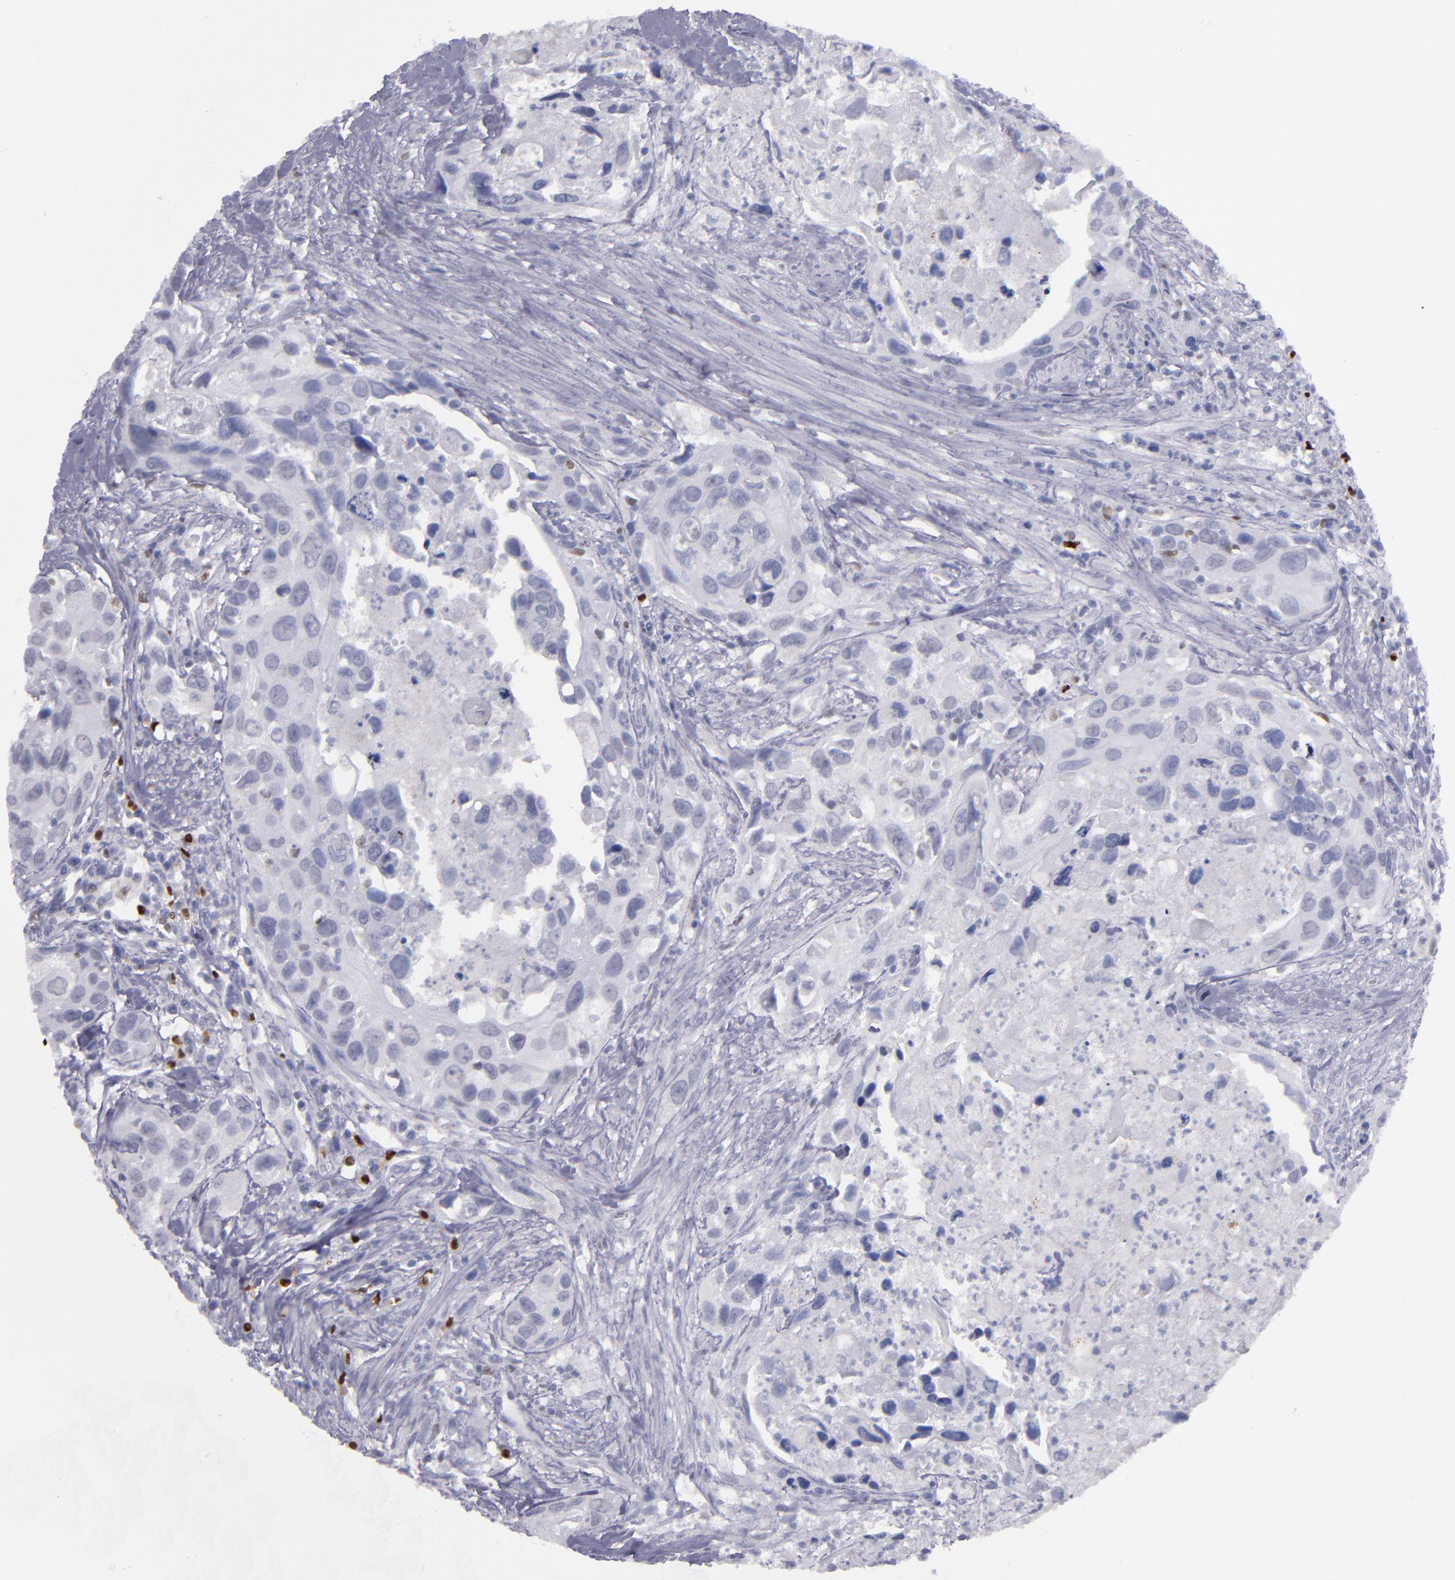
{"staining": {"intensity": "negative", "quantity": "none", "location": "none"}, "tissue": "urothelial cancer", "cell_type": "Tumor cells", "image_type": "cancer", "snomed": [{"axis": "morphology", "description": "Urothelial carcinoma, High grade"}, {"axis": "topography", "description": "Urinary bladder"}], "caption": "DAB immunohistochemical staining of human urothelial carcinoma (high-grade) exhibits no significant positivity in tumor cells. (Immunohistochemistry (ihc), brightfield microscopy, high magnification).", "gene": "IRF8", "patient": {"sex": "male", "age": 71}}